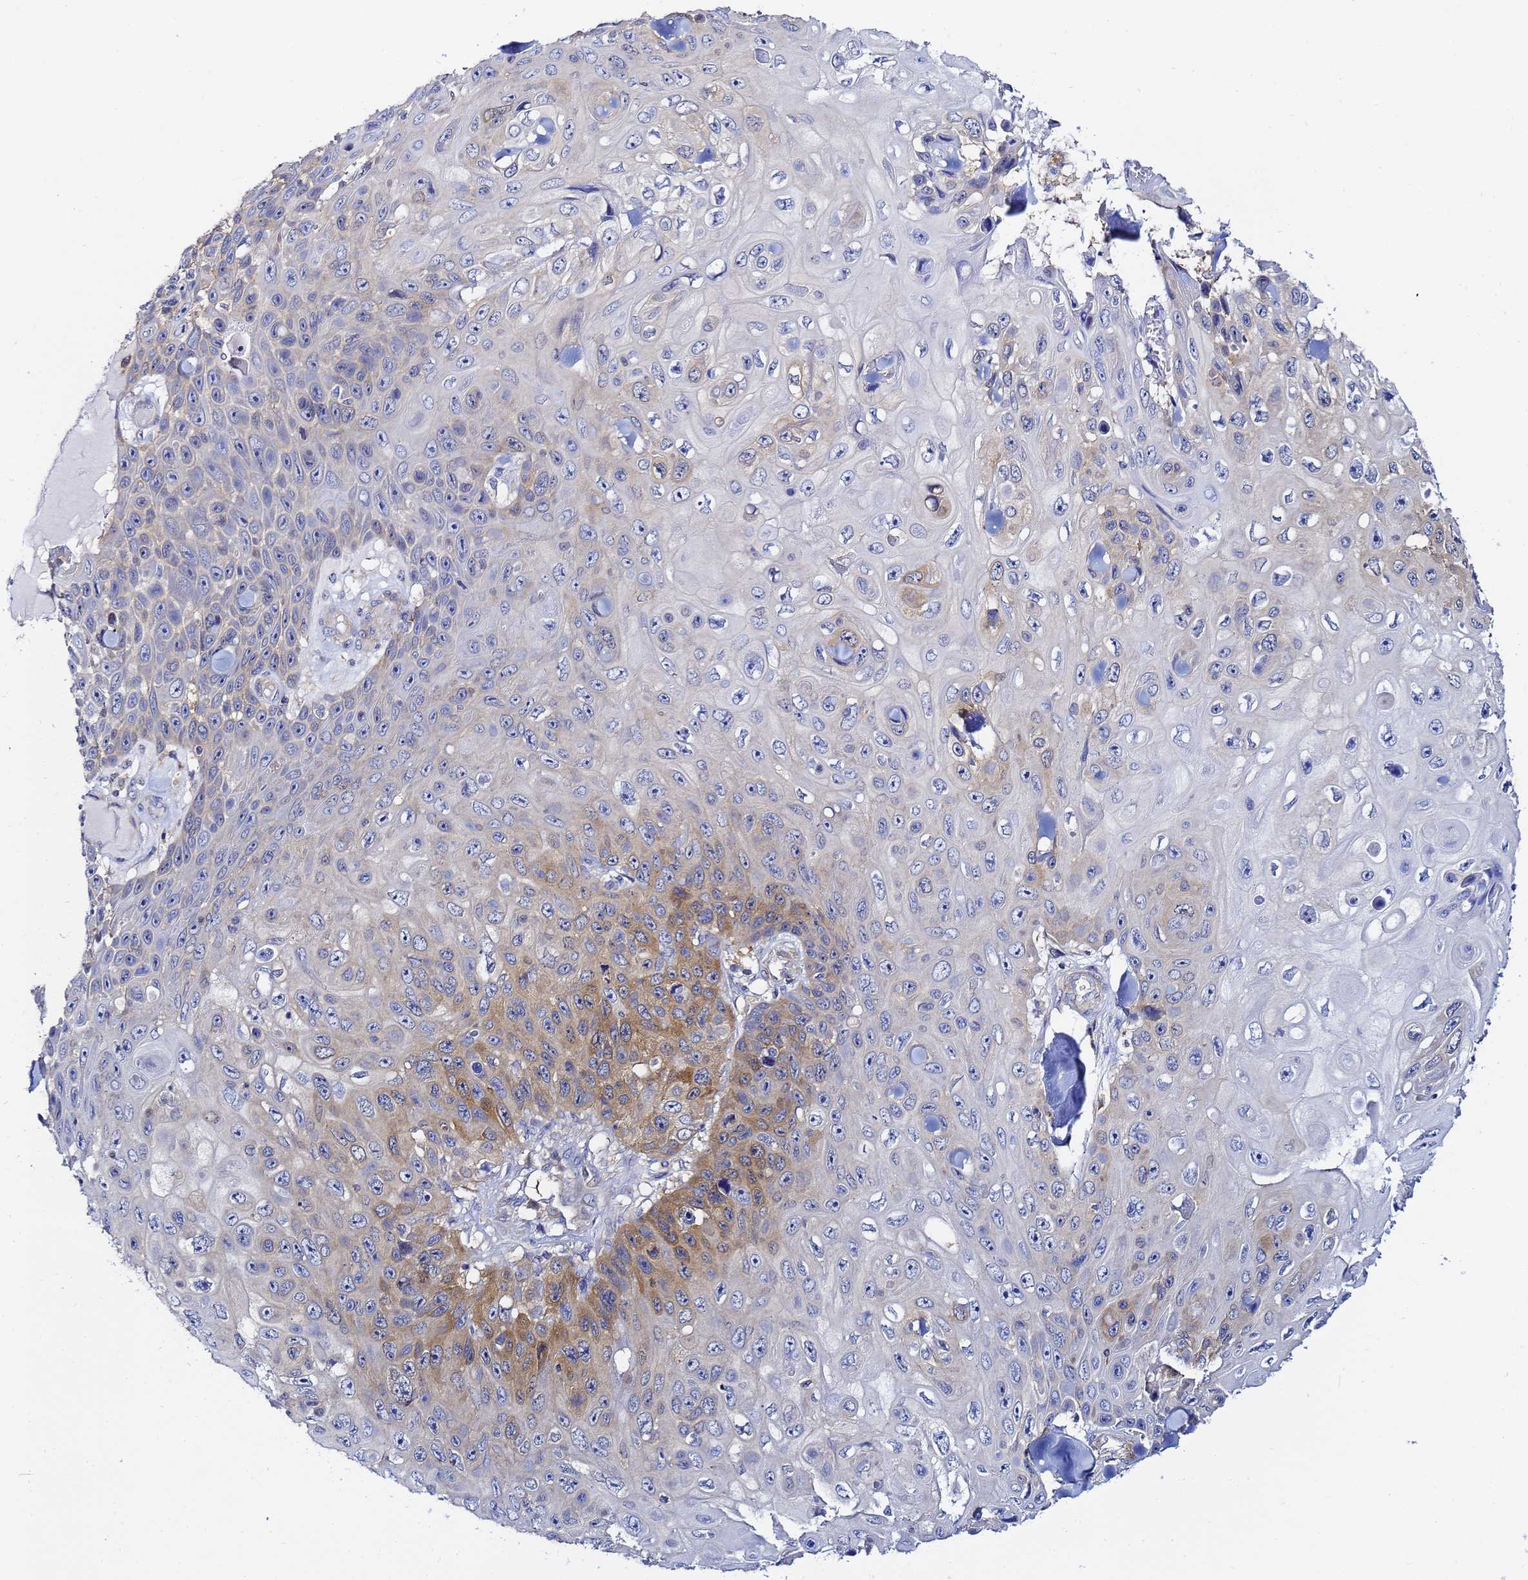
{"staining": {"intensity": "moderate", "quantity": "<25%", "location": "cytoplasmic/membranous"}, "tissue": "skin cancer", "cell_type": "Tumor cells", "image_type": "cancer", "snomed": [{"axis": "morphology", "description": "Squamous cell carcinoma, NOS"}, {"axis": "topography", "description": "Skin"}], "caption": "This image reveals skin cancer stained with immunohistochemistry to label a protein in brown. The cytoplasmic/membranous of tumor cells show moderate positivity for the protein. Nuclei are counter-stained blue.", "gene": "LENG1", "patient": {"sex": "male", "age": 82}}